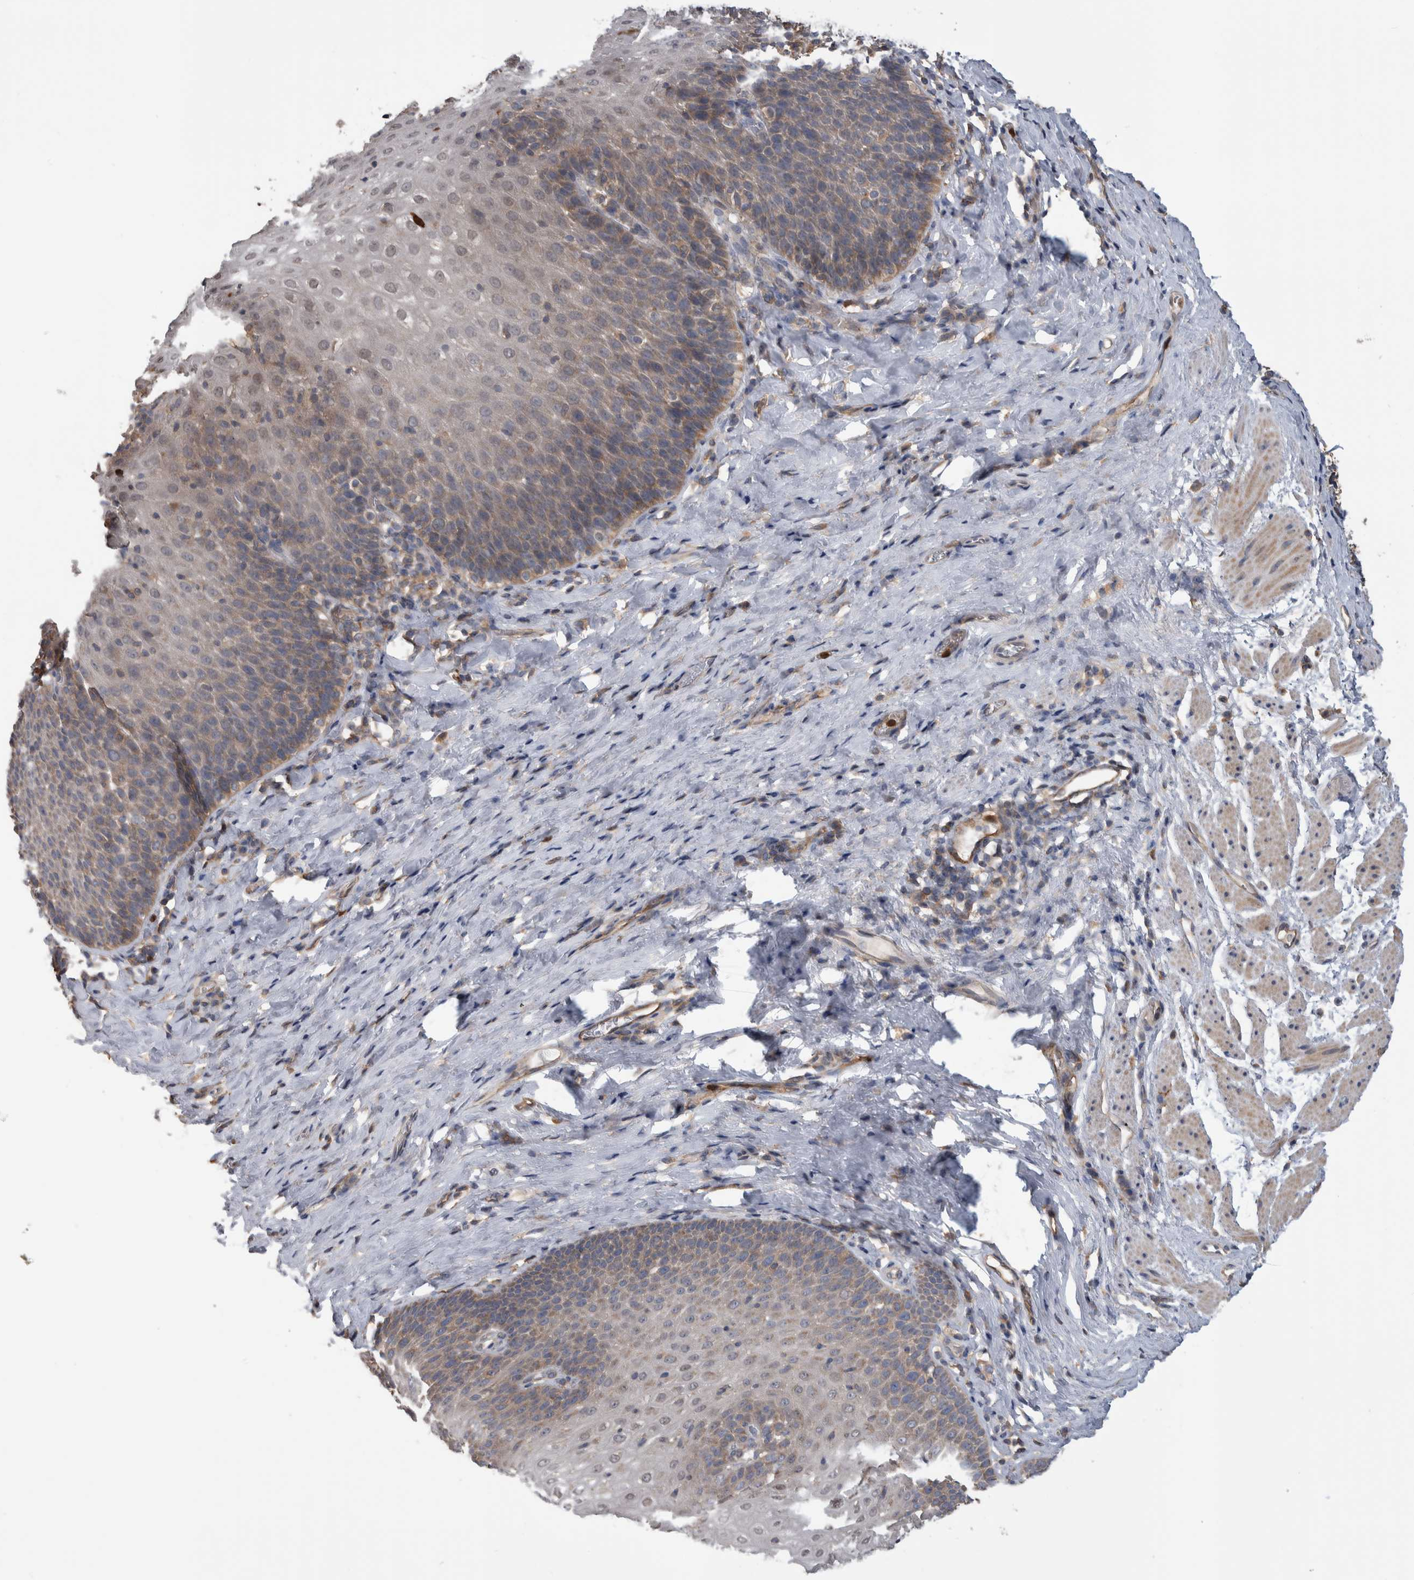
{"staining": {"intensity": "weak", "quantity": "25%-75%", "location": "cytoplasmic/membranous,nuclear"}, "tissue": "esophagus", "cell_type": "Squamous epithelial cells", "image_type": "normal", "snomed": [{"axis": "morphology", "description": "Normal tissue, NOS"}, {"axis": "topography", "description": "Esophagus"}], "caption": "Immunohistochemical staining of unremarkable esophagus demonstrates weak cytoplasmic/membranous,nuclear protein staining in approximately 25%-75% of squamous epithelial cells.", "gene": "SDCBP", "patient": {"sex": "female", "age": 61}}